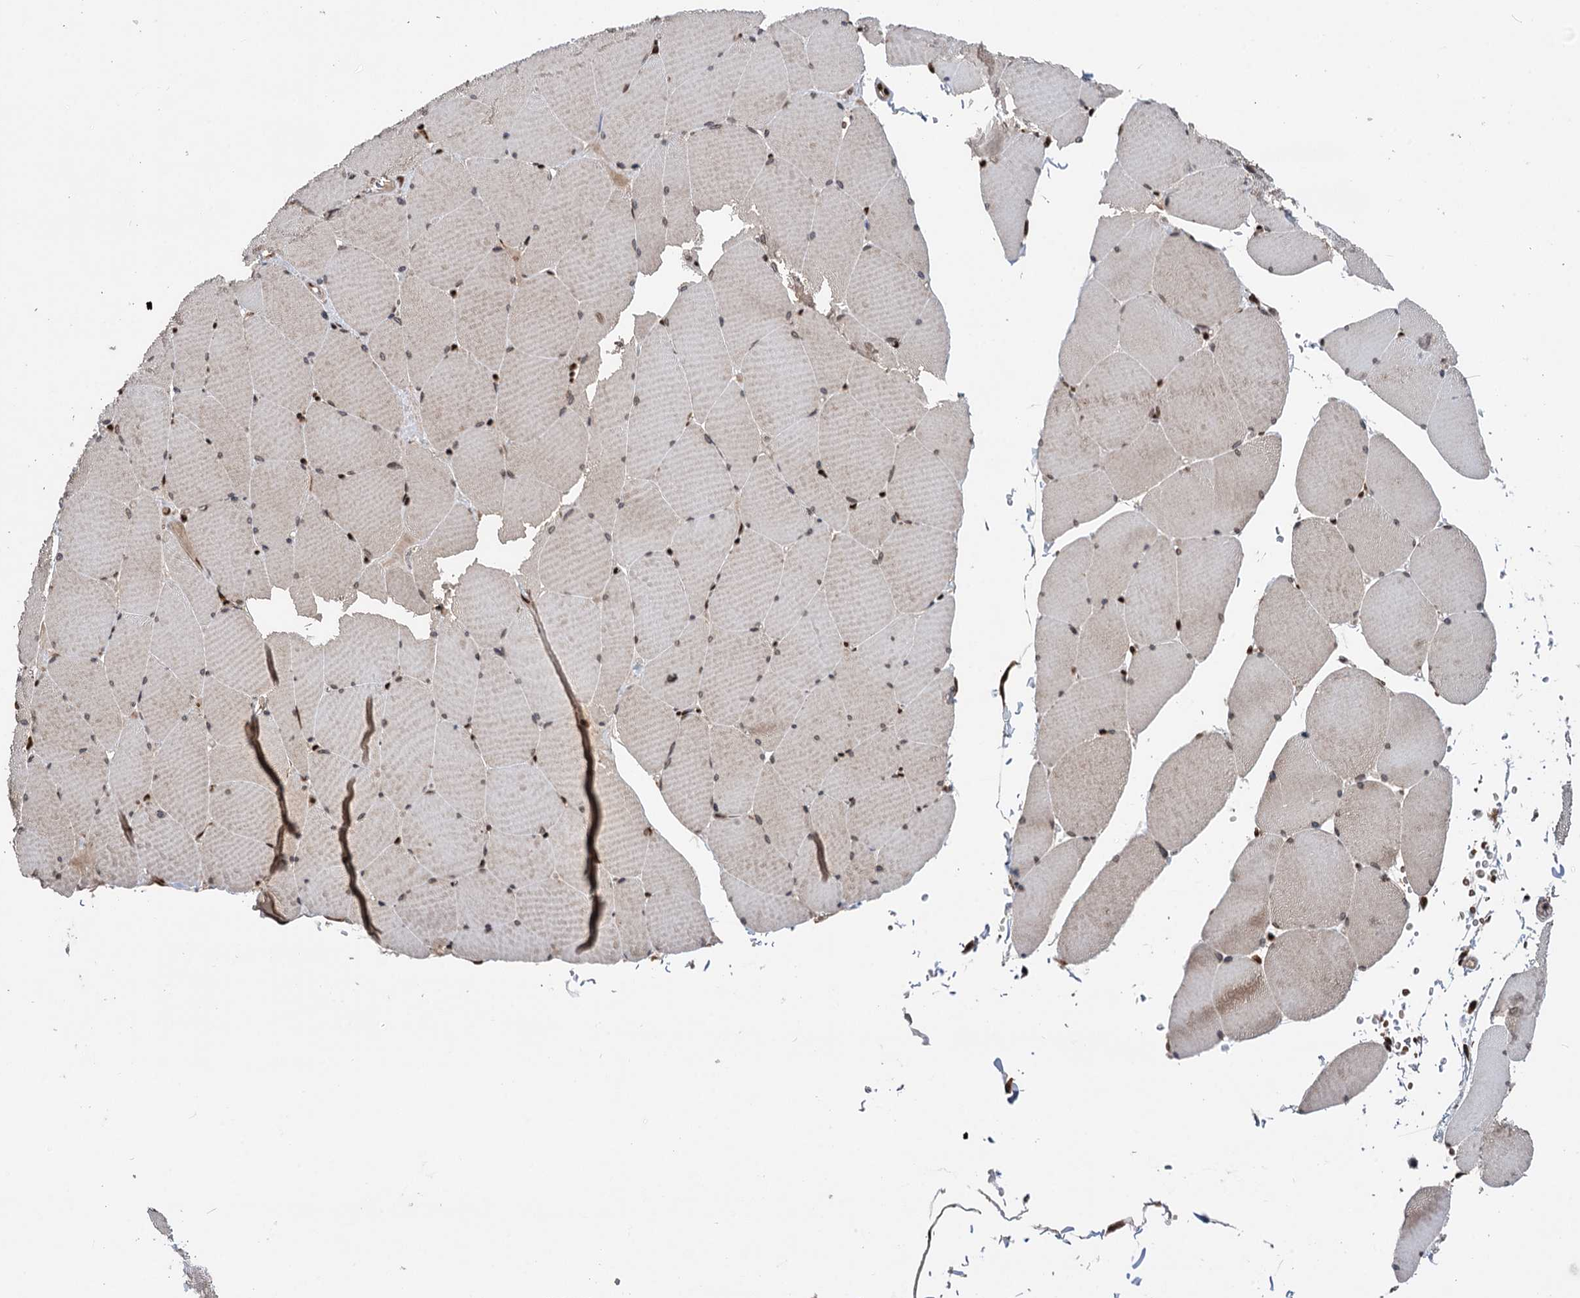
{"staining": {"intensity": "moderate", "quantity": "25%-75%", "location": "cytoplasmic/membranous,nuclear"}, "tissue": "skeletal muscle", "cell_type": "Myocytes", "image_type": "normal", "snomed": [{"axis": "morphology", "description": "Normal tissue, NOS"}, {"axis": "topography", "description": "Skeletal muscle"}, {"axis": "topography", "description": "Head-Neck"}], "caption": "A brown stain labels moderate cytoplasmic/membranous,nuclear staining of a protein in myocytes of unremarkable skeletal muscle.", "gene": "MESD", "patient": {"sex": "male", "age": 66}}